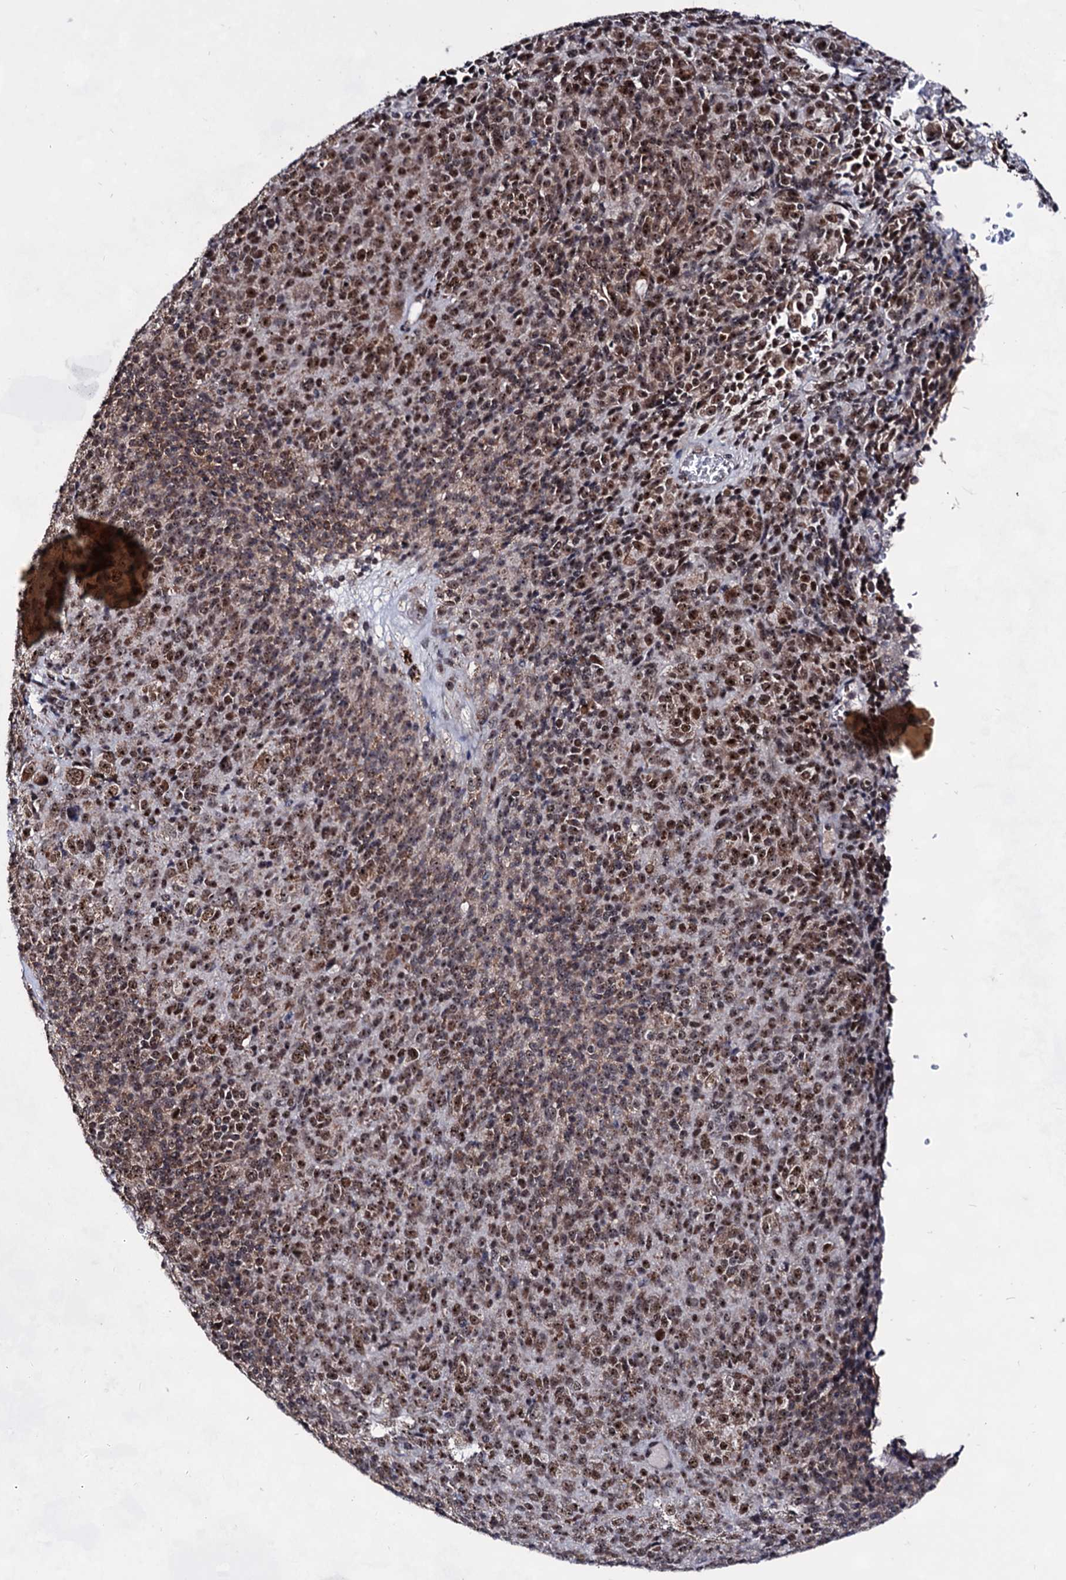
{"staining": {"intensity": "moderate", "quantity": ">75%", "location": "nuclear"}, "tissue": "melanoma", "cell_type": "Tumor cells", "image_type": "cancer", "snomed": [{"axis": "morphology", "description": "Malignant melanoma, Metastatic site"}, {"axis": "topography", "description": "Brain"}], "caption": "Immunohistochemistry (IHC) (DAB) staining of melanoma demonstrates moderate nuclear protein expression in approximately >75% of tumor cells.", "gene": "EXOSC10", "patient": {"sex": "female", "age": 56}}